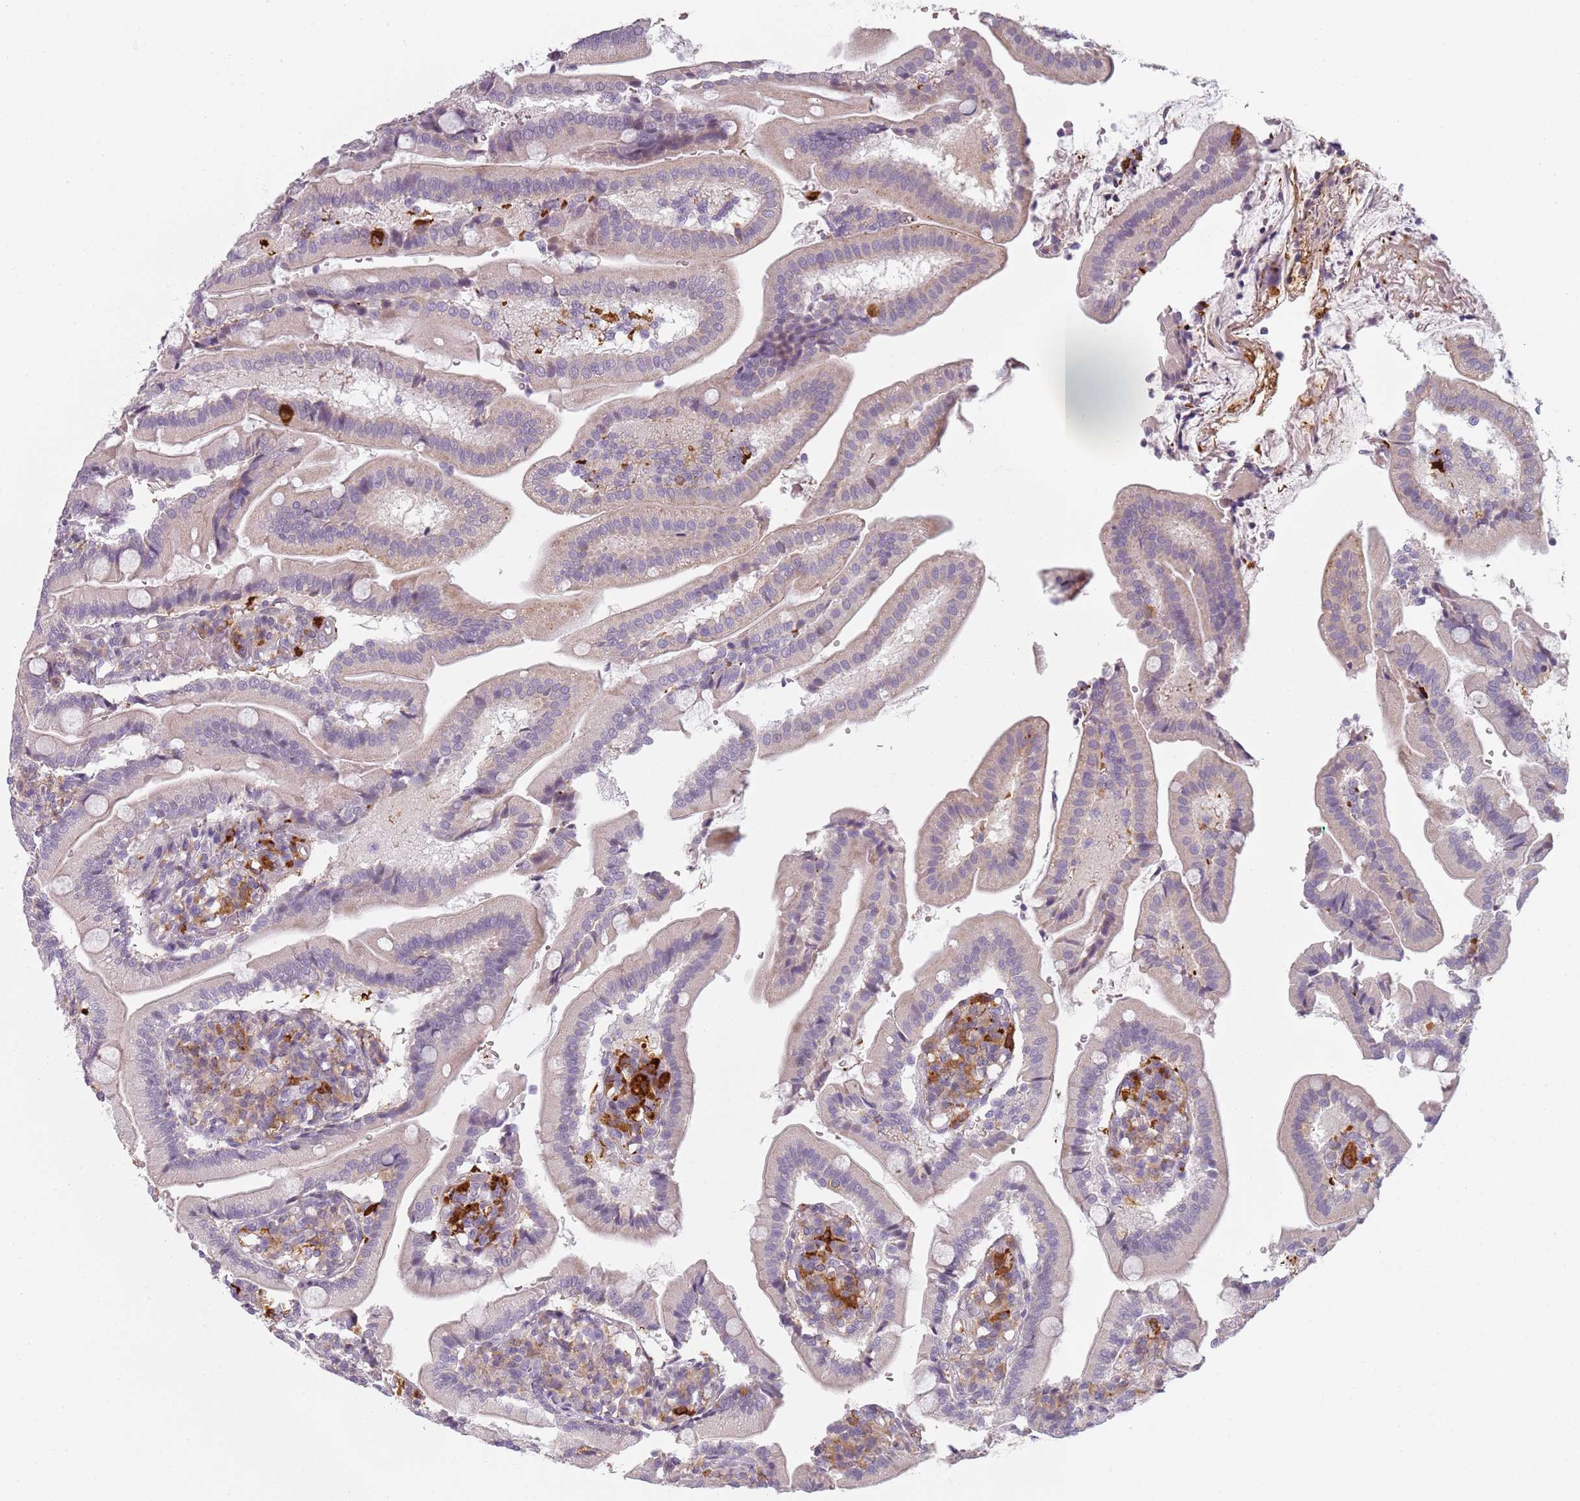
{"staining": {"intensity": "weak", "quantity": "<25%", "location": "cytoplasmic/membranous"}, "tissue": "duodenum", "cell_type": "Glandular cells", "image_type": "normal", "snomed": [{"axis": "morphology", "description": "Normal tissue, NOS"}, {"axis": "topography", "description": "Duodenum"}], "caption": "Immunohistochemistry photomicrograph of unremarkable duodenum stained for a protein (brown), which reveals no staining in glandular cells.", "gene": "CC2D2B", "patient": {"sex": "female", "age": 67}}